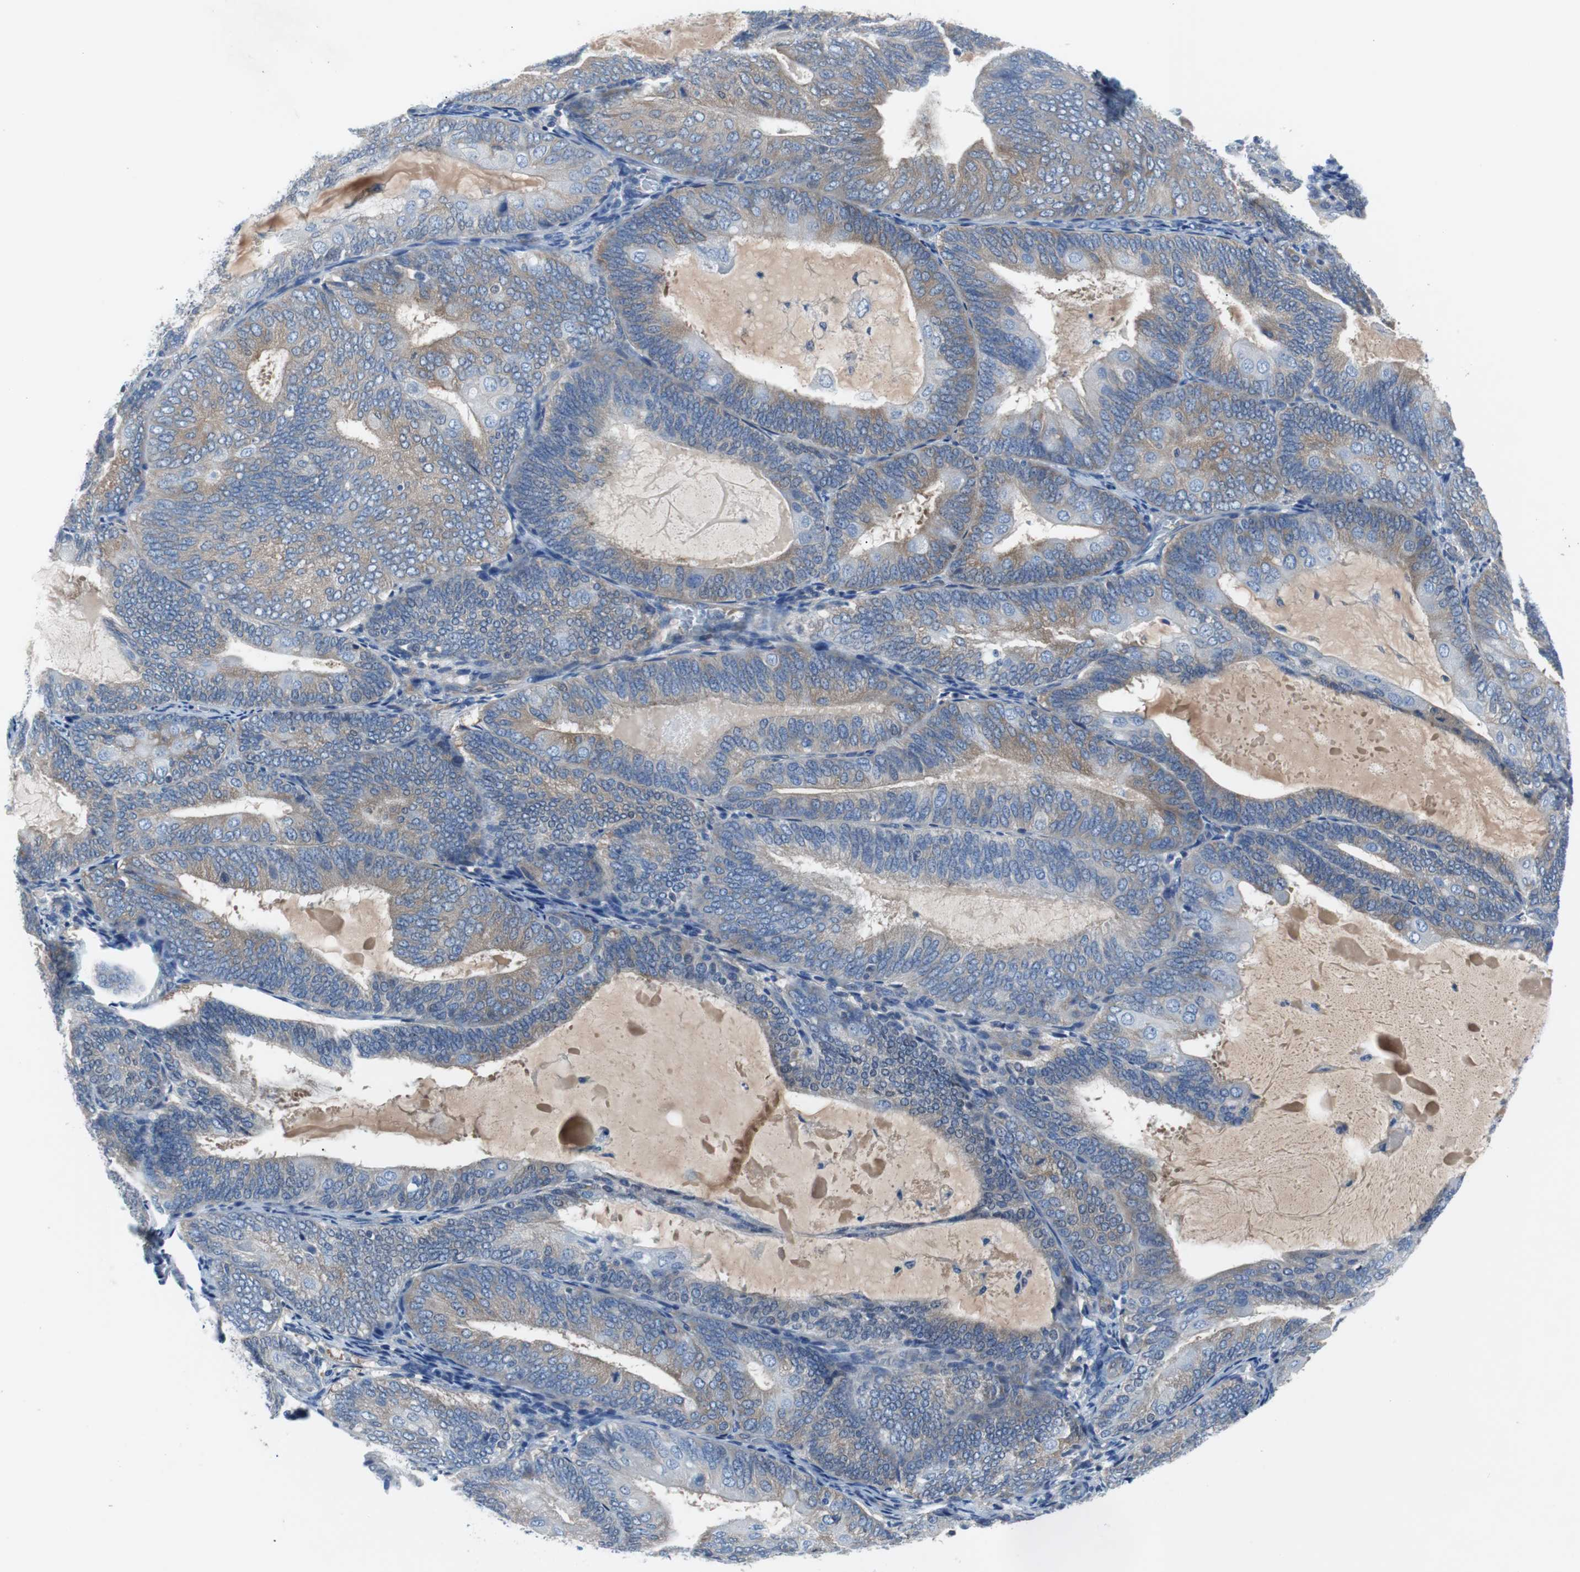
{"staining": {"intensity": "weak", "quantity": "25%-75%", "location": "cytoplasmic/membranous"}, "tissue": "endometrial cancer", "cell_type": "Tumor cells", "image_type": "cancer", "snomed": [{"axis": "morphology", "description": "Adenocarcinoma, NOS"}, {"axis": "topography", "description": "Endometrium"}], "caption": "A high-resolution photomicrograph shows IHC staining of adenocarcinoma (endometrial), which displays weak cytoplasmic/membranous expression in about 25%-75% of tumor cells.", "gene": "EEF2K", "patient": {"sex": "female", "age": 81}}